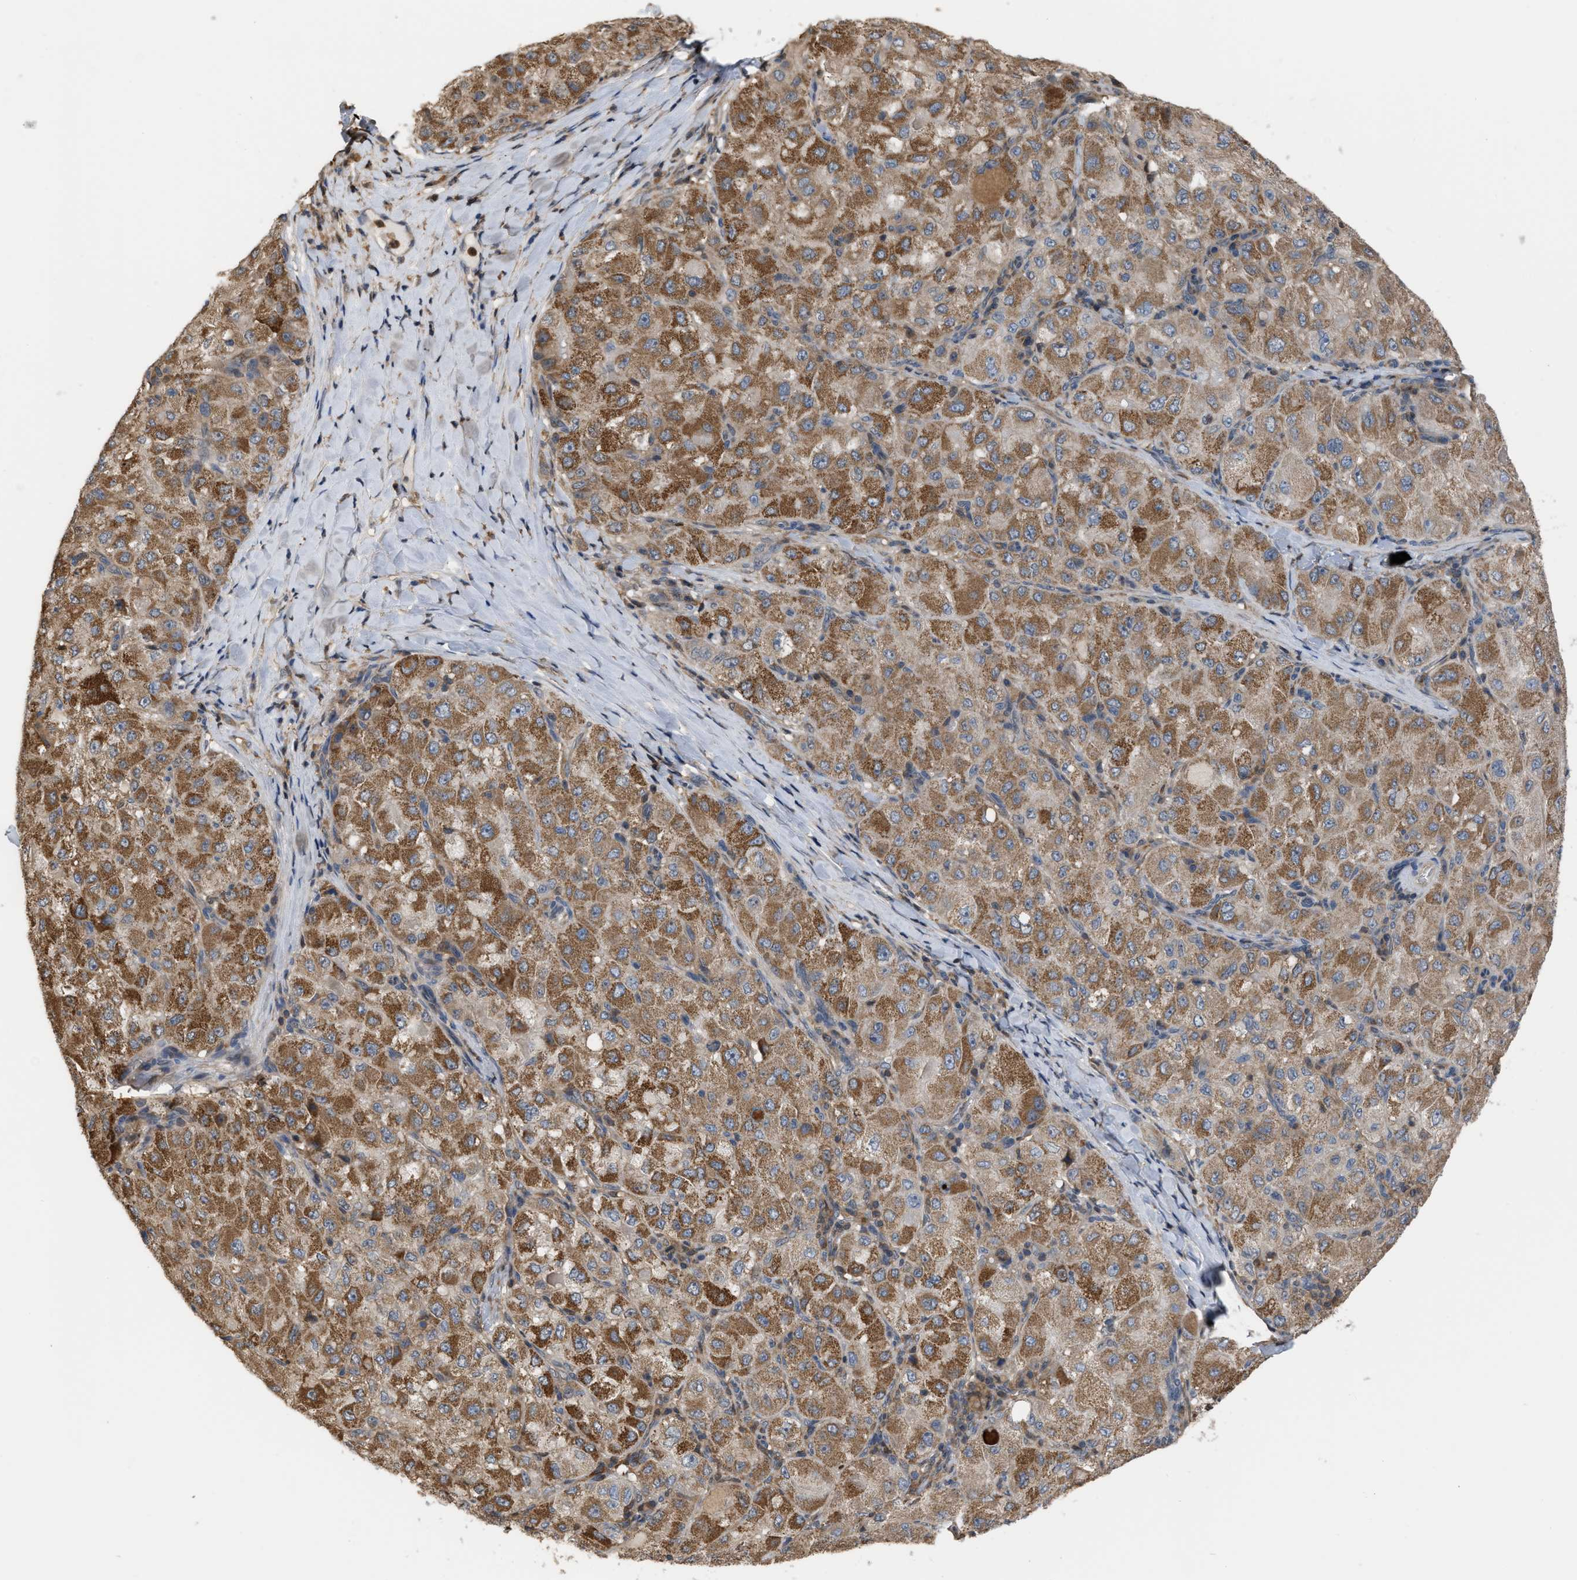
{"staining": {"intensity": "moderate", "quantity": ">75%", "location": "cytoplasmic/membranous"}, "tissue": "liver cancer", "cell_type": "Tumor cells", "image_type": "cancer", "snomed": [{"axis": "morphology", "description": "Carcinoma, Hepatocellular, NOS"}, {"axis": "topography", "description": "Liver"}], "caption": "Immunohistochemical staining of liver cancer (hepatocellular carcinoma) shows moderate cytoplasmic/membranous protein expression in approximately >75% of tumor cells.", "gene": "MTPN", "patient": {"sex": "male", "age": 80}}